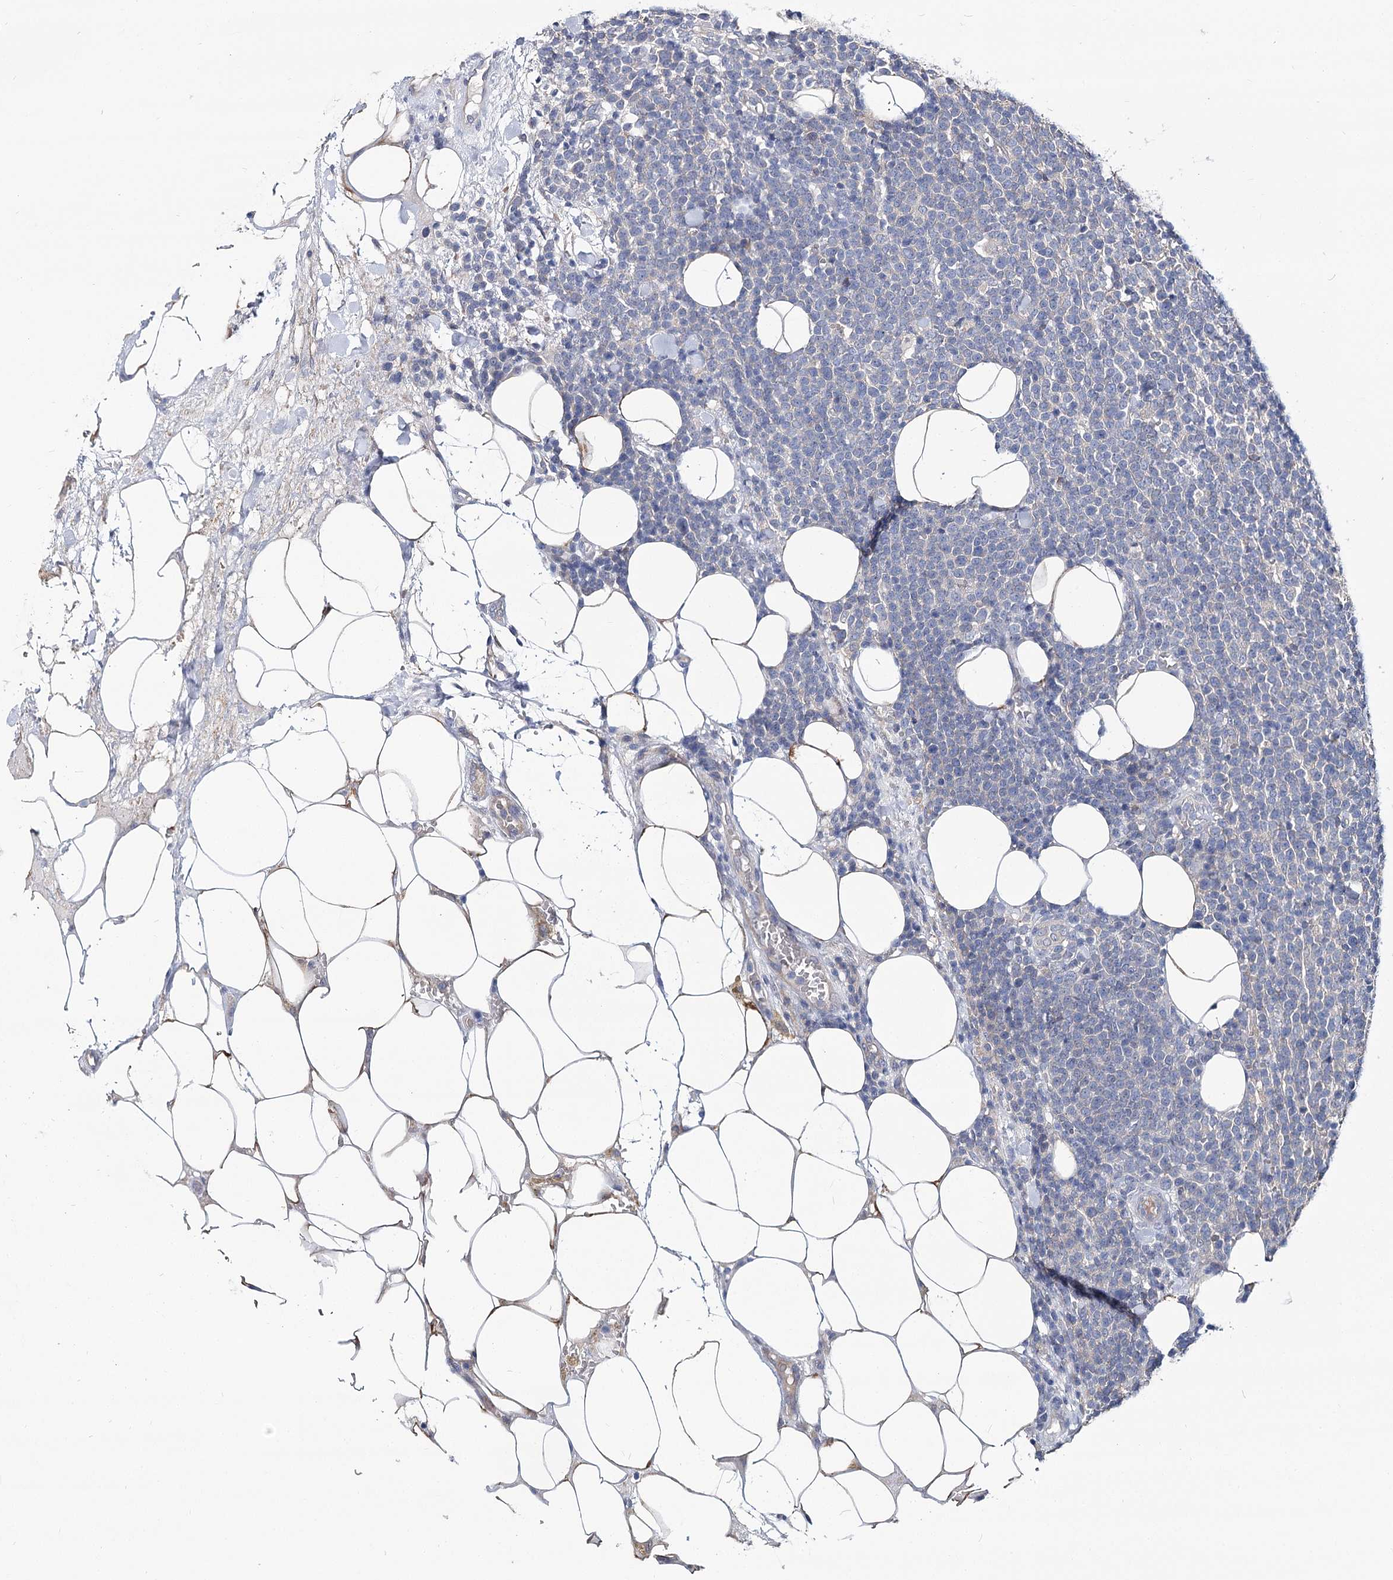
{"staining": {"intensity": "negative", "quantity": "none", "location": "none"}, "tissue": "lymphoma", "cell_type": "Tumor cells", "image_type": "cancer", "snomed": [{"axis": "morphology", "description": "Malignant lymphoma, non-Hodgkin's type, High grade"}, {"axis": "topography", "description": "Lymph node"}], "caption": "Immunohistochemistry (IHC) micrograph of lymphoma stained for a protein (brown), which exhibits no staining in tumor cells. Brightfield microscopy of immunohistochemistry (IHC) stained with DAB (brown) and hematoxylin (blue), captured at high magnification.", "gene": "UGP2", "patient": {"sex": "male", "age": 61}}